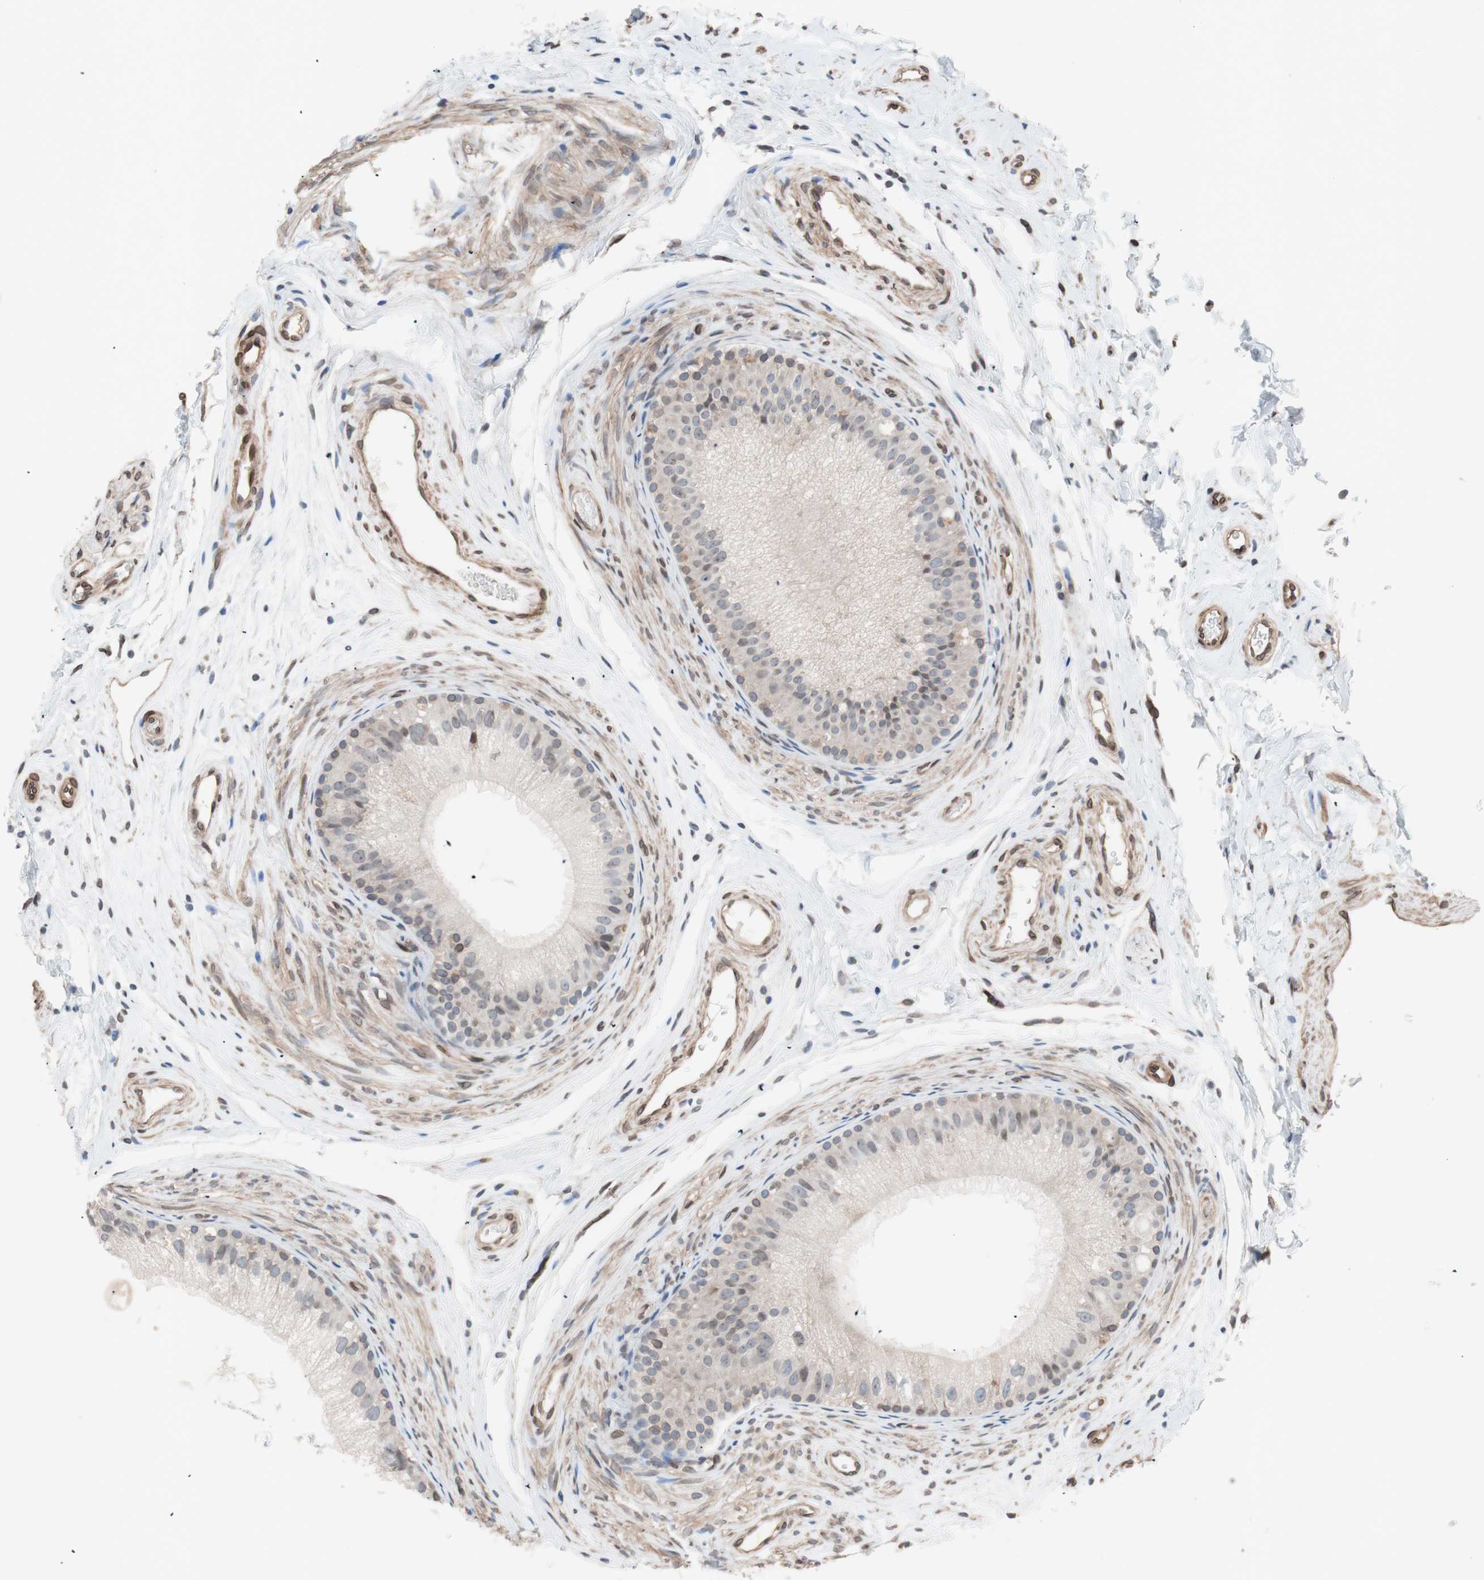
{"staining": {"intensity": "moderate", "quantity": "25%-75%", "location": "cytoplasmic/membranous,nuclear"}, "tissue": "epididymis", "cell_type": "Glandular cells", "image_type": "normal", "snomed": [{"axis": "morphology", "description": "Normal tissue, NOS"}, {"axis": "topography", "description": "Epididymis"}], "caption": "IHC (DAB) staining of unremarkable epididymis displays moderate cytoplasmic/membranous,nuclear protein staining in approximately 25%-75% of glandular cells. Nuclei are stained in blue.", "gene": "ARNT2", "patient": {"sex": "male", "age": 56}}